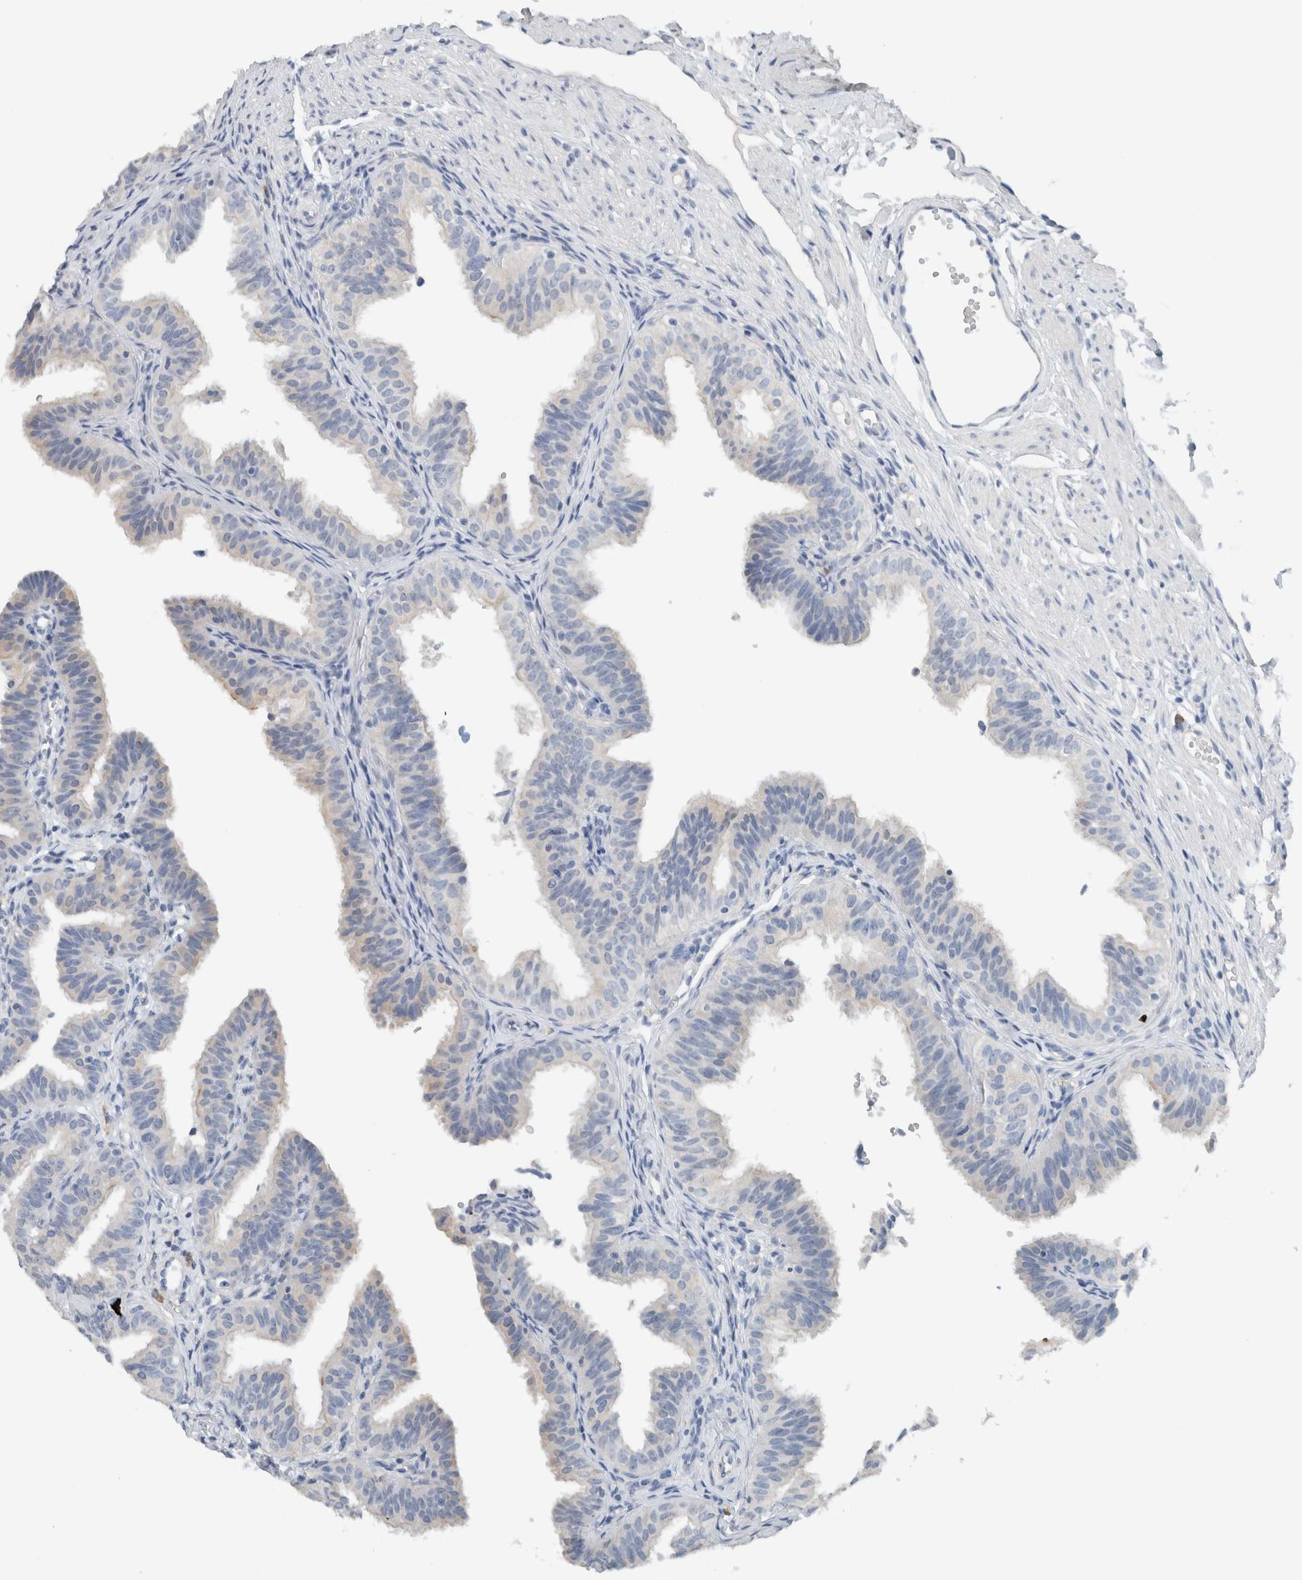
{"staining": {"intensity": "negative", "quantity": "none", "location": "none"}, "tissue": "fallopian tube", "cell_type": "Glandular cells", "image_type": "normal", "snomed": [{"axis": "morphology", "description": "Normal tissue, NOS"}, {"axis": "topography", "description": "Fallopian tube"}], "caption": "This is a histopathology image of immunohistochemistry staining of benign fallopian tube, which shows no positivity in glandular cells.", "gene": "DUOX1", "patient": {"sex": "female", "age": 35}}